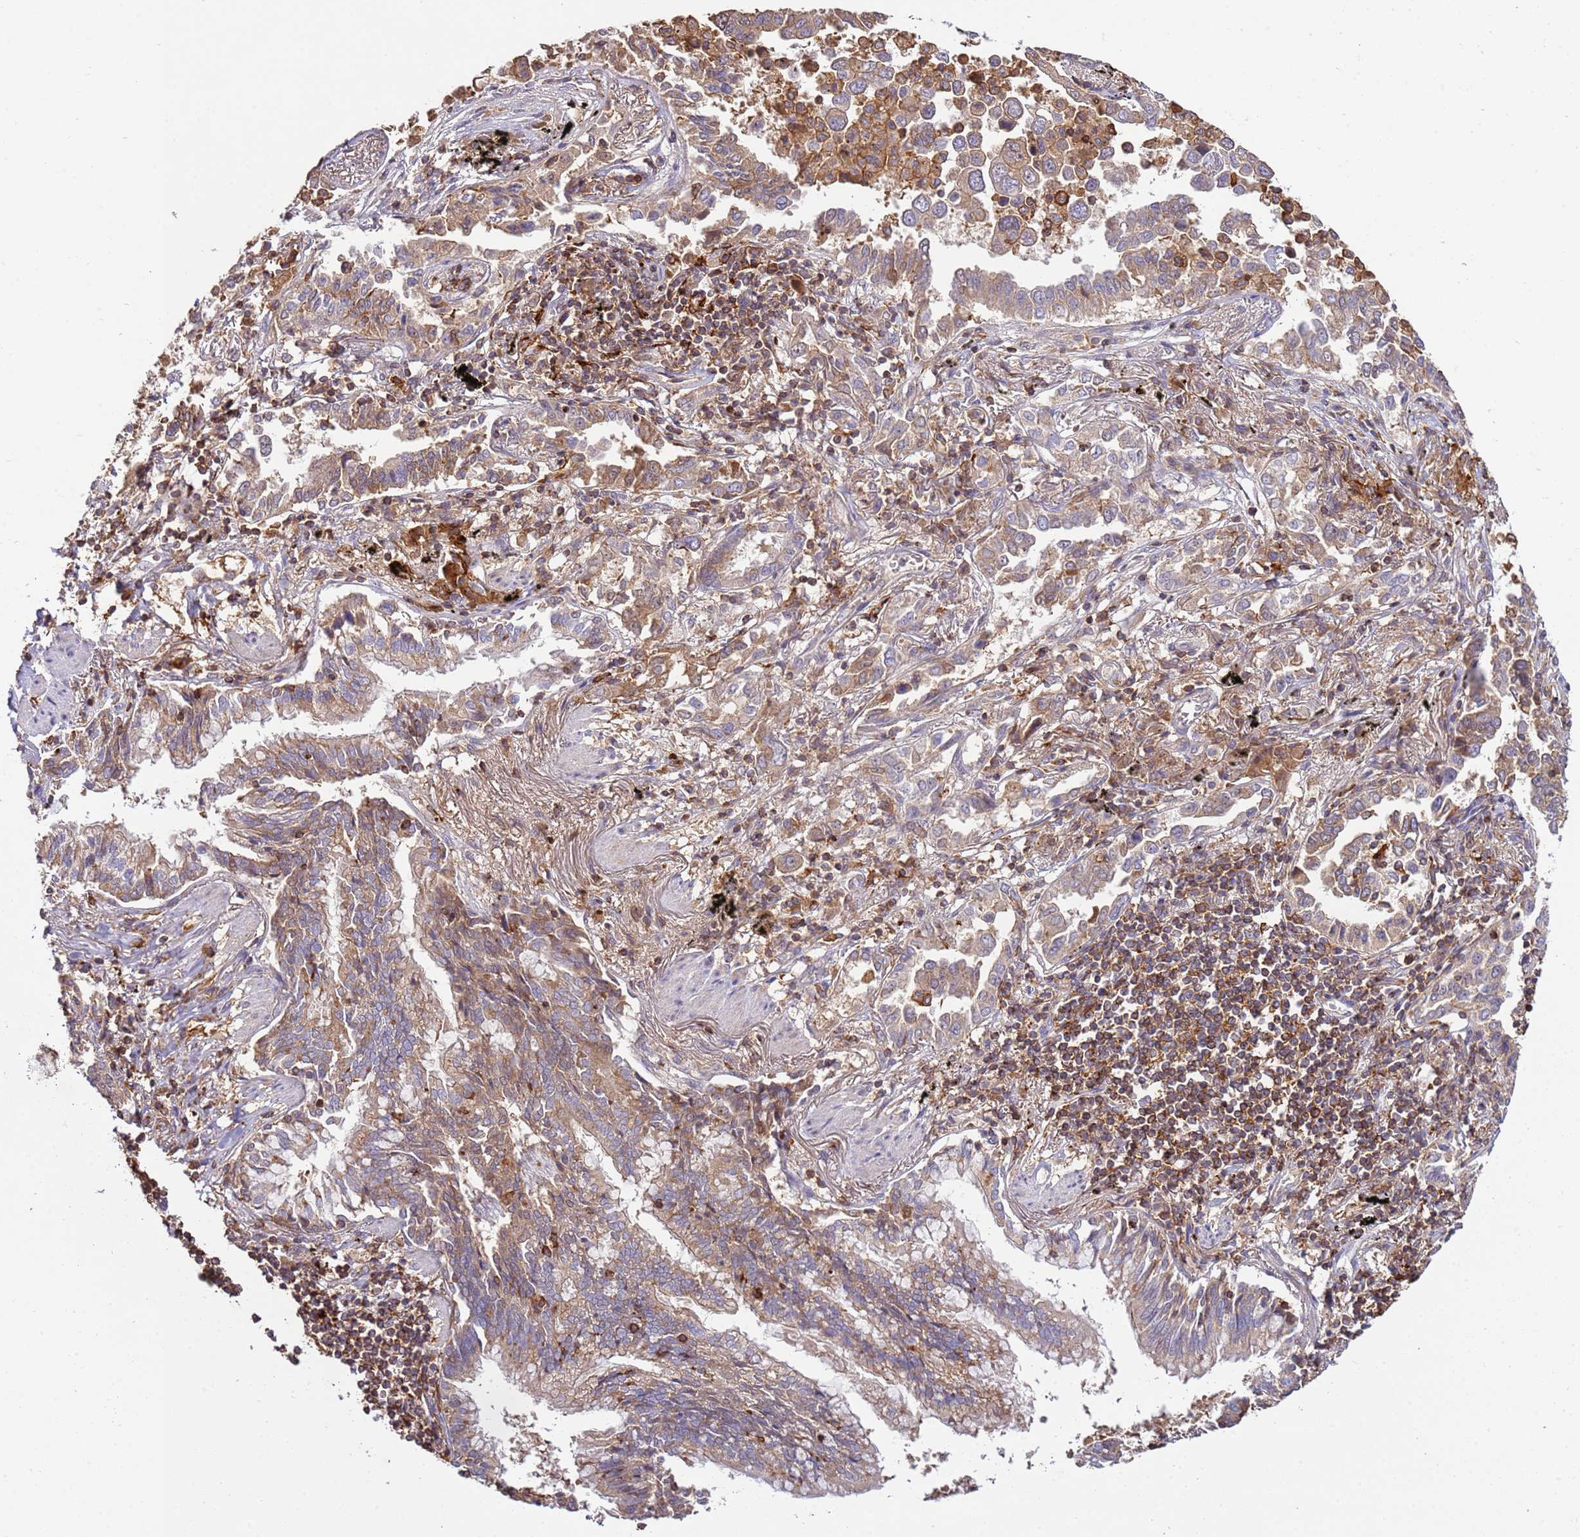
{"staining": {"intensity": "moderate", "quantity": ">75%", "location": "cytoplasmic/membranous"}, "tissue": "lung cancer", "cell_type": "Tumor cells", "image_type": "cancer", "snomed": [{"axis": "morphology", "description": "Adenocarcinoma, NOS"}, {"axis": "topography", "description": "Lung"}], "caption": "A high-resolution histopathology image shows immunohistochemistry staining of lung adenocarcinoma, which shows moderate cytoplasmic/membranous staining in about >75% of tumor cells.", "gene": "ZNF624", "patient": {"sex": "male", "age": 67}}